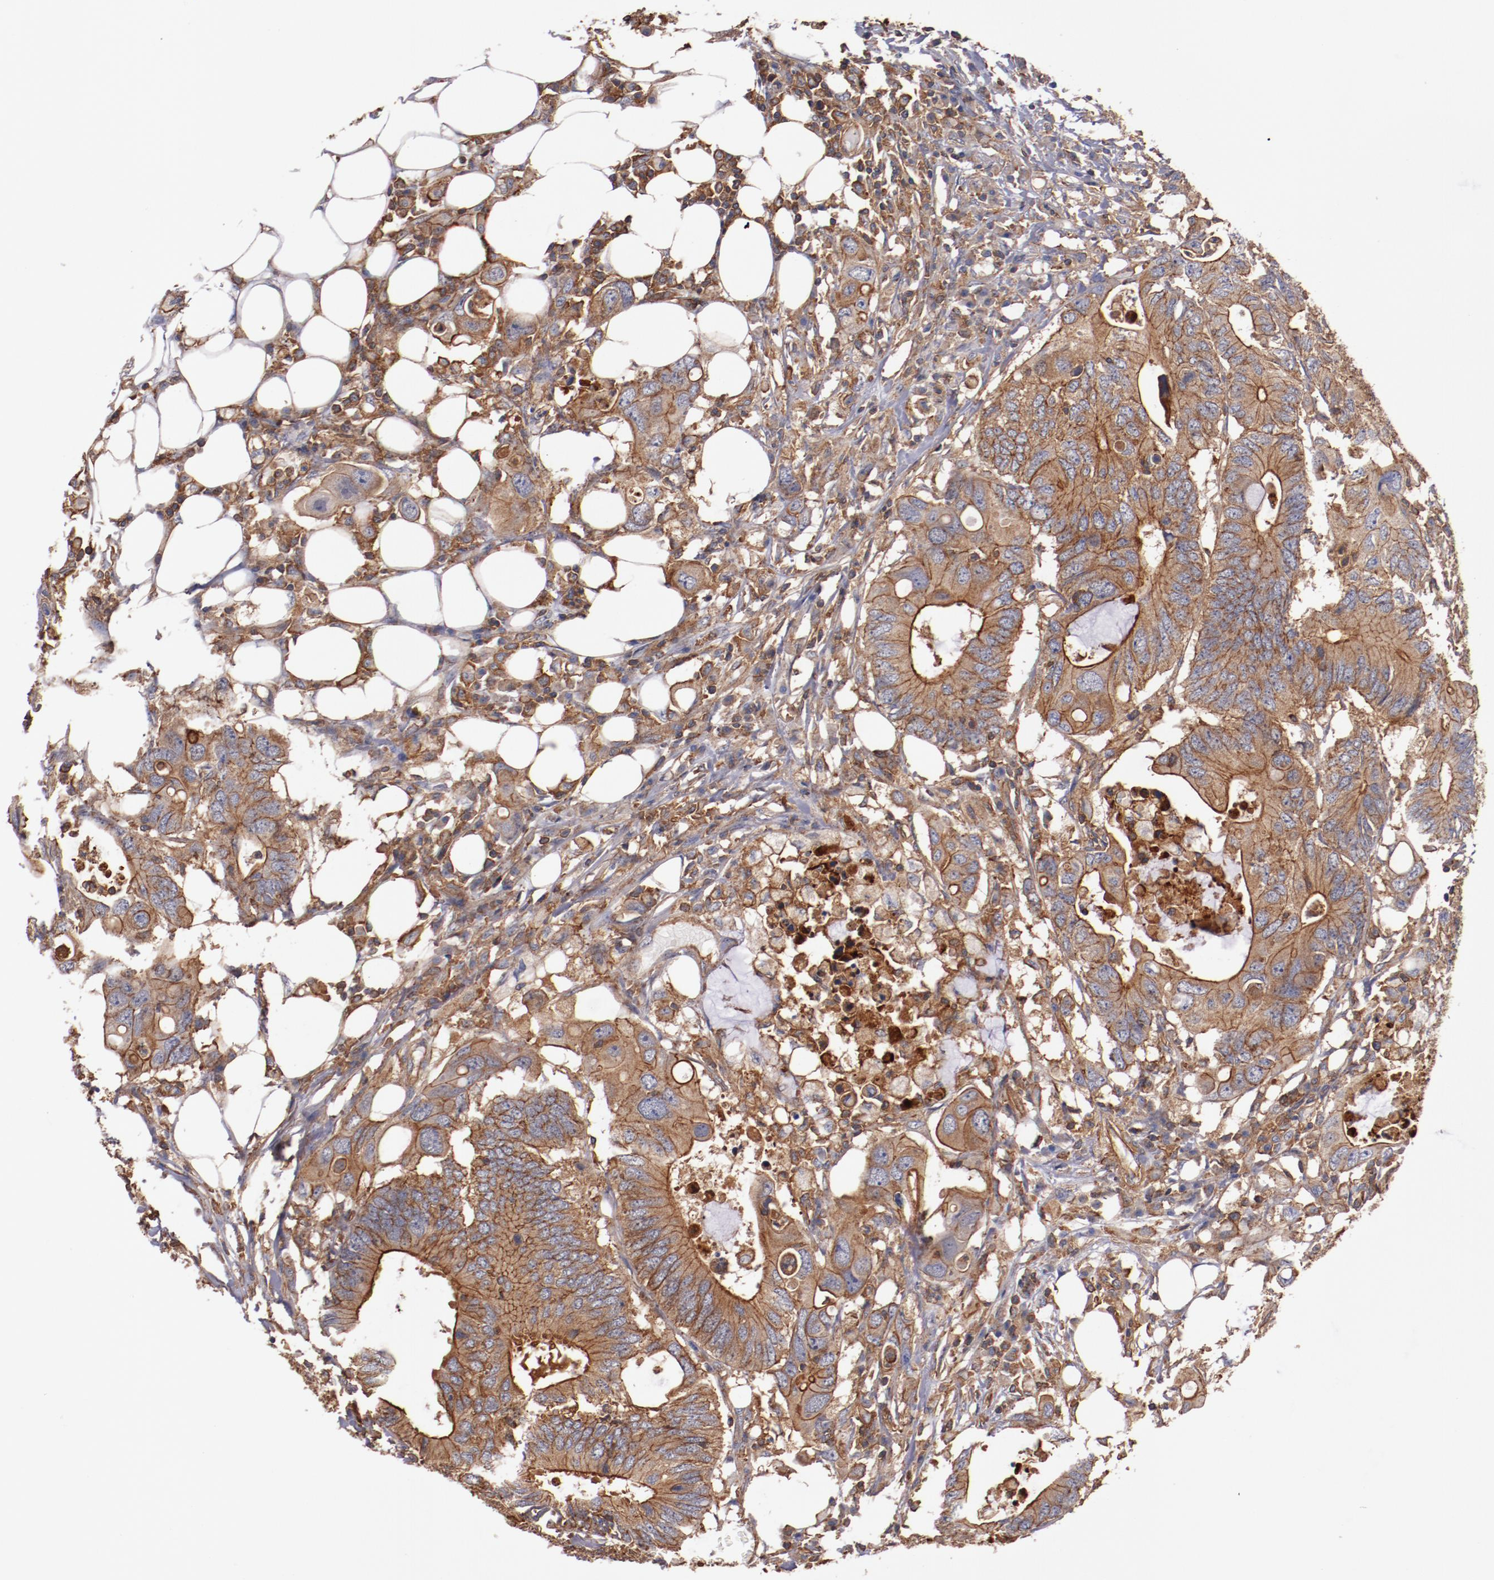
{"staining": {"intensity": "strong", "quantity": ">75%", "location": "cytoplasmic/membranous"}, "tissue": "colorectal cancer", "cell_type": "Tumor cells", "image_type": "cancer", "snomed": [{"axis": "morphology", "description": "Adenocarcinoma, NOS"}, {"axis": "topography", "description": "Colon"}], "caption": "Immunohistochemistry staining of adenocarcinoma (colorectal), which reveals high levels of strong cytoplasmic/membranous staining in approximately >75% of tumor cells indicating strong cytoplasmic/membranous protein positivity. The staining was performed using DAB (3,3'-diaminobenzidine) (brown) for protein detection and nuclei were counterstained in hematoxylin (blue).", "gene": "TMOD3", "patient": {"sex": "male", "age": 71}}